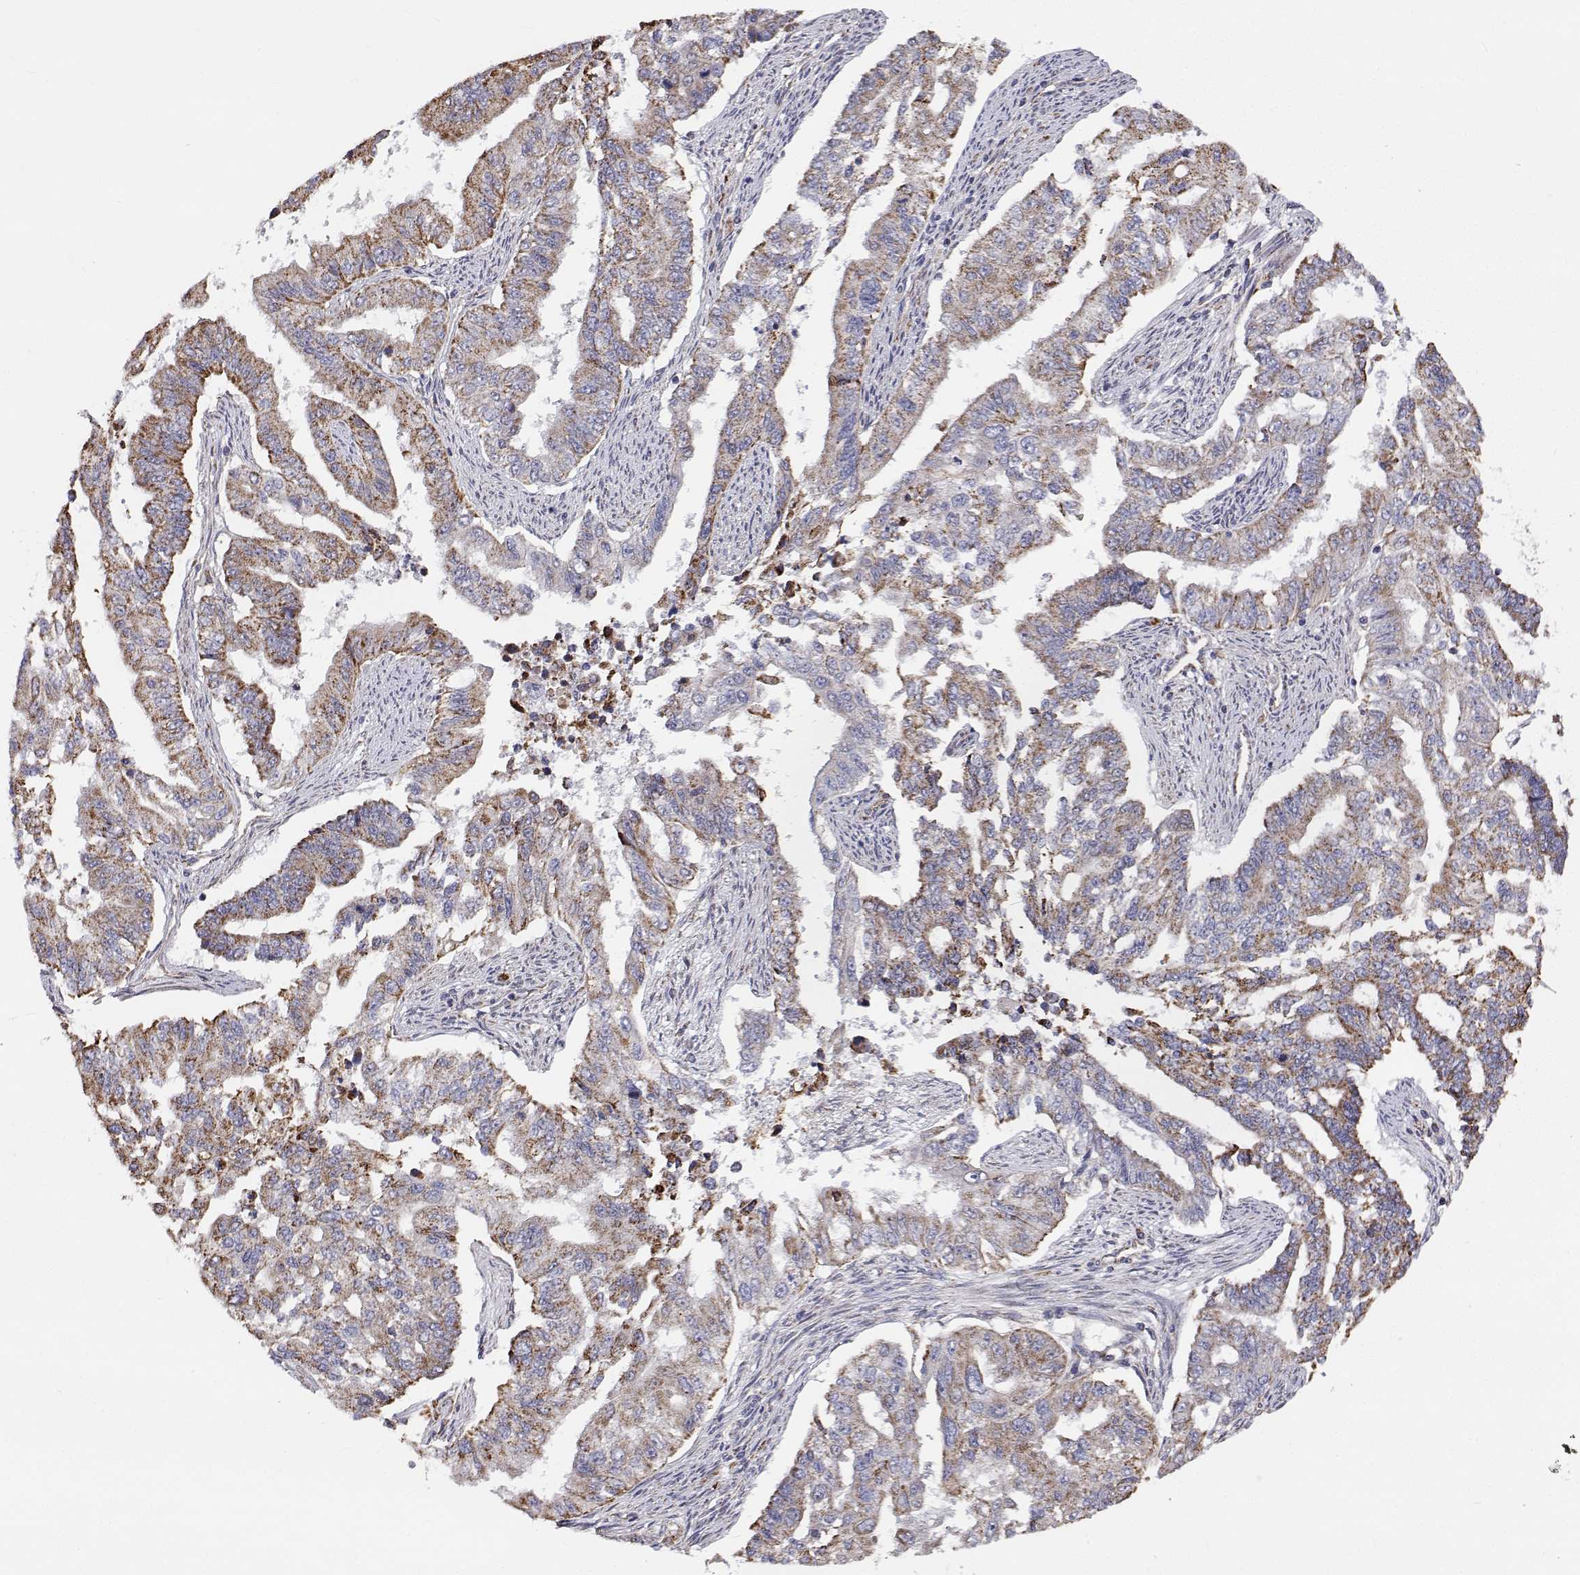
{"staining": {"intensity": "moderate", "quantity": "25%-75%", "location": "cytoplasmic/membranous"}, "tissue": "endometrial cancer", "cell_type": "Tumor cells", "image_type": "cancer", "snomed": [{"axis": "morphology", "description": "Adenocarcinoma, NOS"}, {"axis": "topography", "description": "Uterus"}], "caption": "This is an image of immunohistochemistry (IHC) staining of endometrial cancer (adenocarcinoma), which shows moderate staining in the cytoplasmic/membranous of tumor cells.", "gene": "SPICE1", "patient": {"sex": "female", "age": 59}}